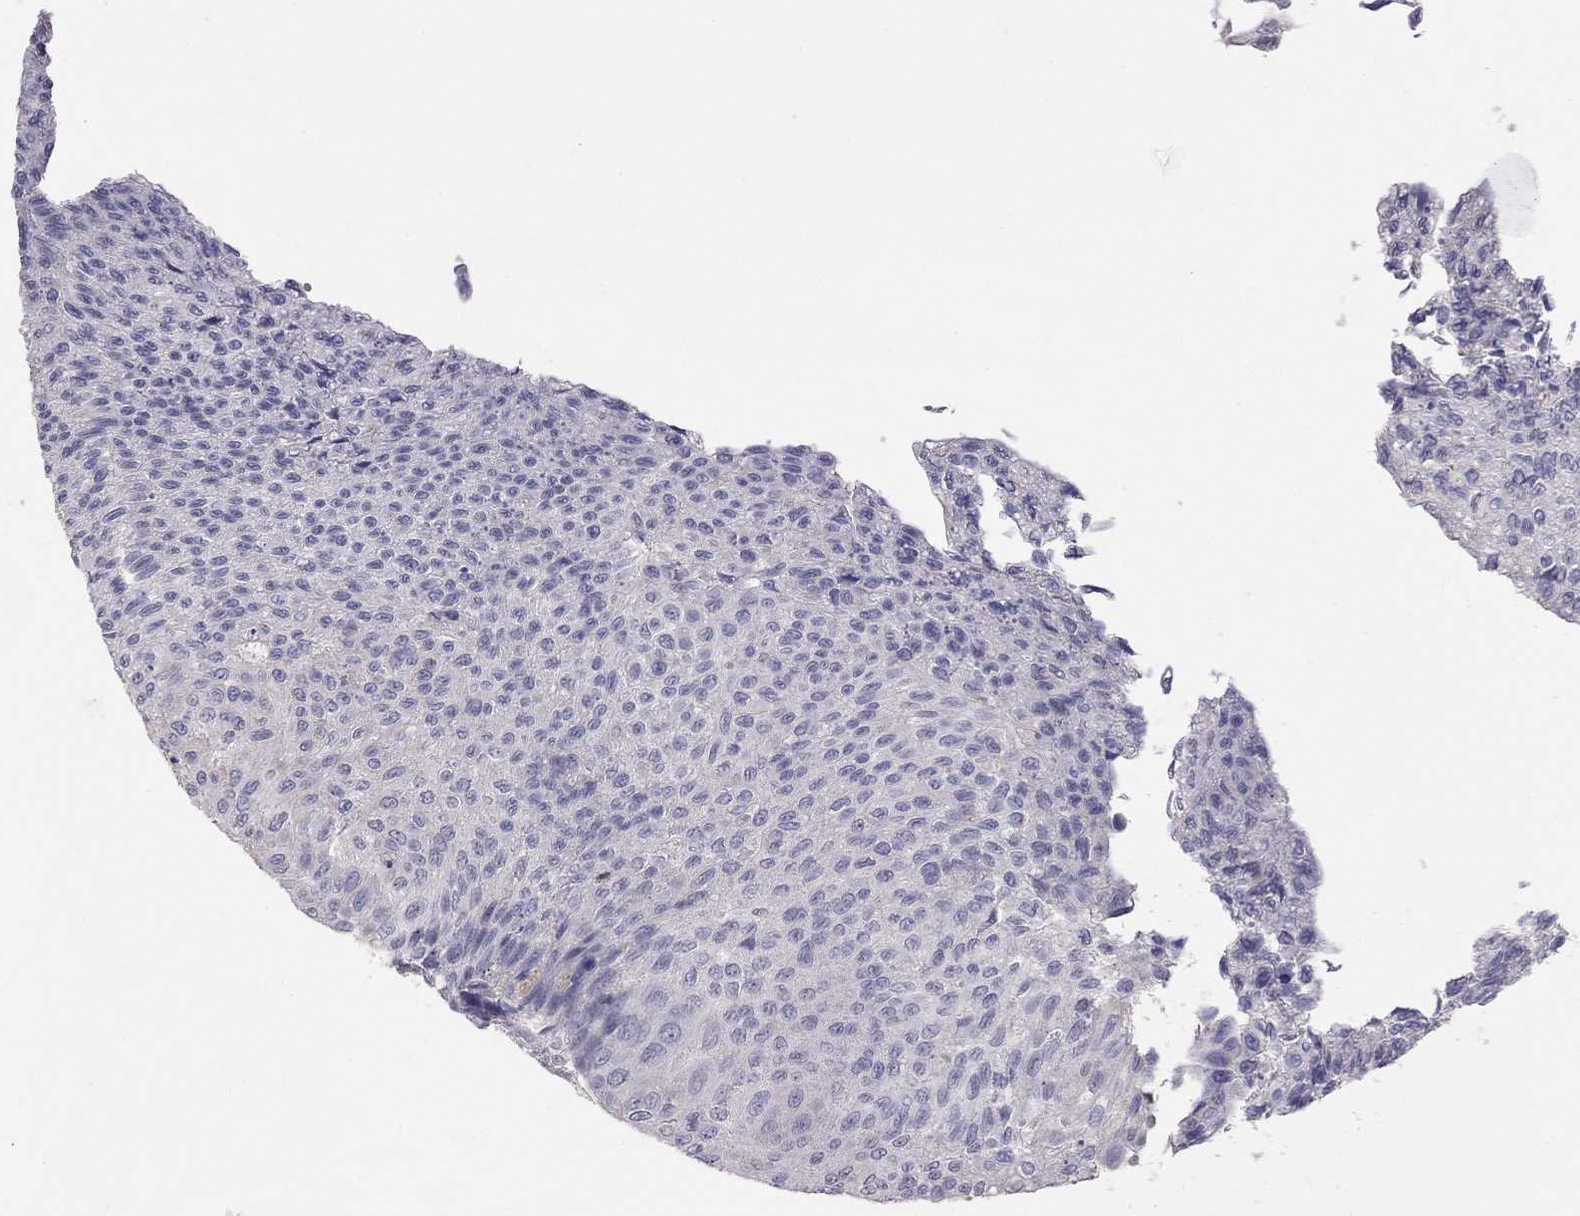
{"staining": {"intensity": "negative", "quantity": "none", "location": "none"}, "tissue": "urothelial cancer", "cell_type": "Tumor cells", "image_type": "cancer", "snomed": [{"axis": "morphology", "description": "Urothelial carcinoma, Low grade"}, {"axis": "topography", "description": "Ureter, NOS"}, {"axis": "topography", "description": "Urinary bladder"}], "caption": "Tumor cells show no significant protein staining in urothelial cancer.", "gene": "CFAP91", "patient": {"sex": "male", "age": 78}}